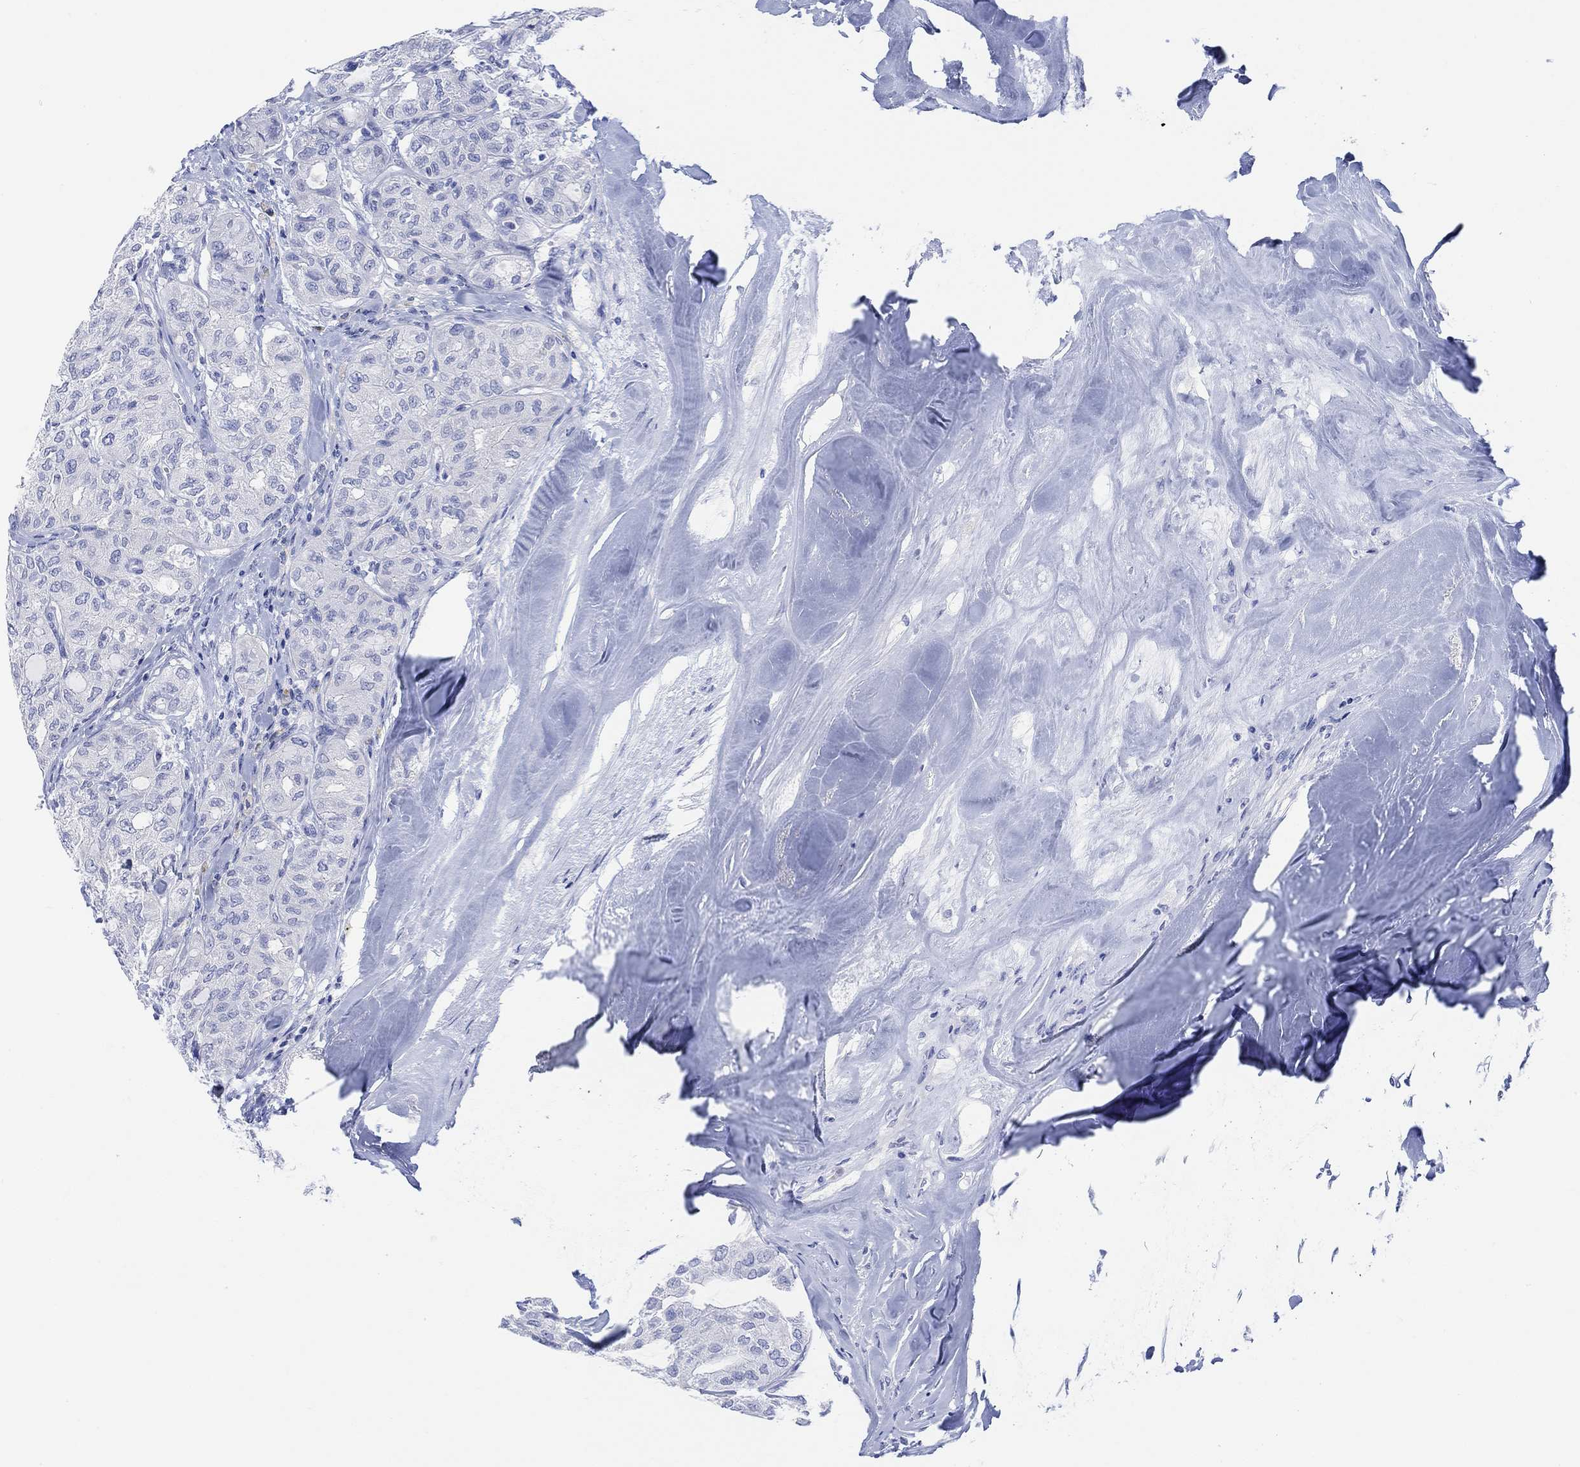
{"staining": {"intensity": "negative", "quantity": "none", "location": "none"}, "tissue": "thyroid cancer", "cell_type": "Tumor cells", "image_type": "cancer", "snomed": [{"axis": "morphology", "description": "Follicular adenoma carcinoma, NOS"}, {"axis": "topography", "description": "Thyroid gland"}], "caption": "A histopathology image of thyroid cancer stained for a protein exhibits no brown staining in tumor cells. (DAB immunohistochemistry, high magnification).", "gene": "GNG13", "patient": {"sex": "male", "age": 75}}